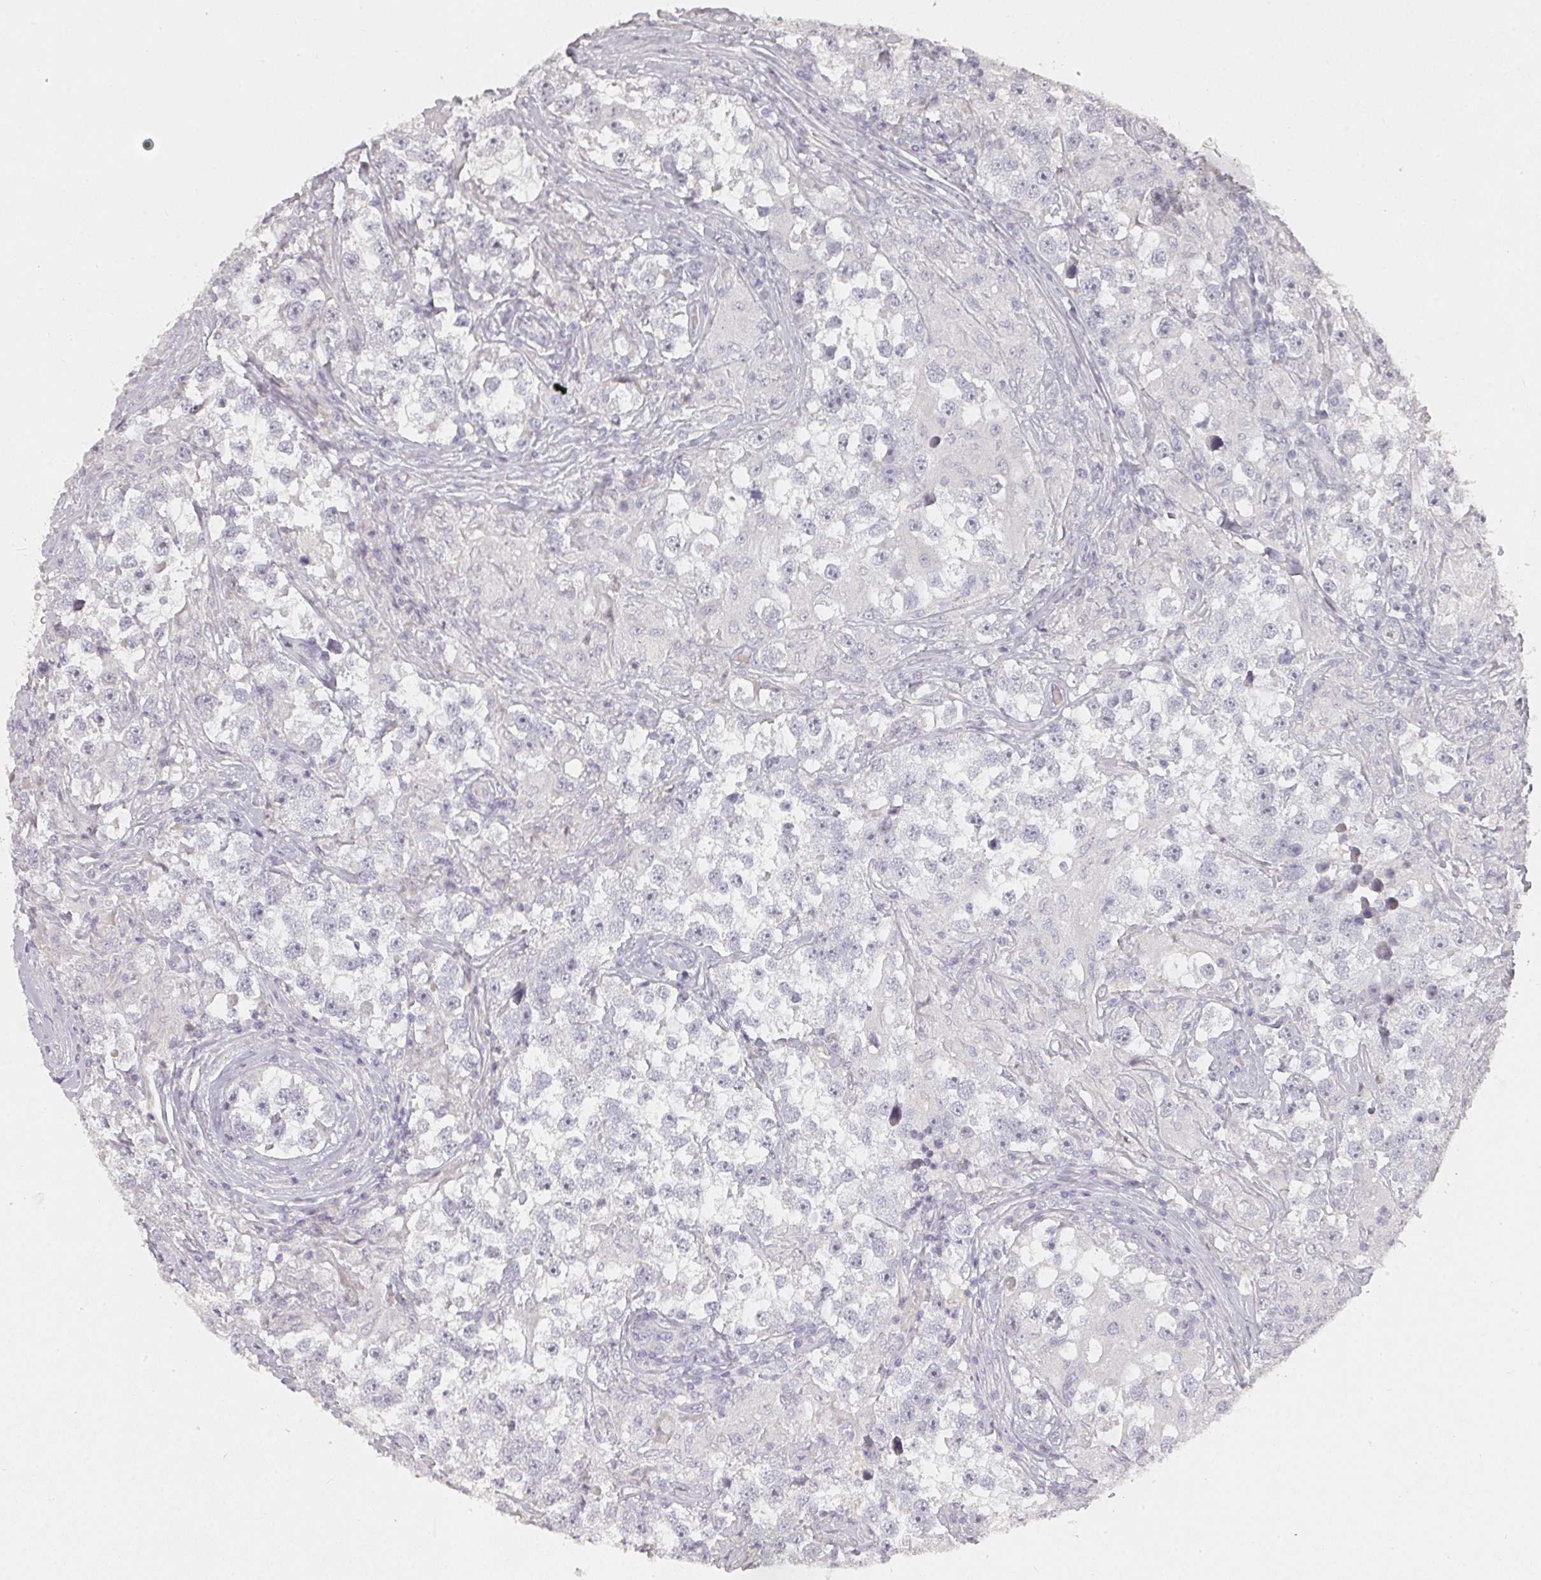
{"staining": {"intensity": "negative", "quantity": "none", "location": "none"}, "tissue": "testis cancer", "cell_type": "Tumor cells", "image_type": "cancer", "snomed": [{"axis": "morphology", "description": "Seminoma, NOS"}, {"axis": "topography", "description": "Testis"}], "caption": "Testis cancer stained for a protein using immunohistochemistry (IHC) shows no positivity tumor cells.", "gene": "SHISA2", "patient": {"sex": "male", "age": 46}}